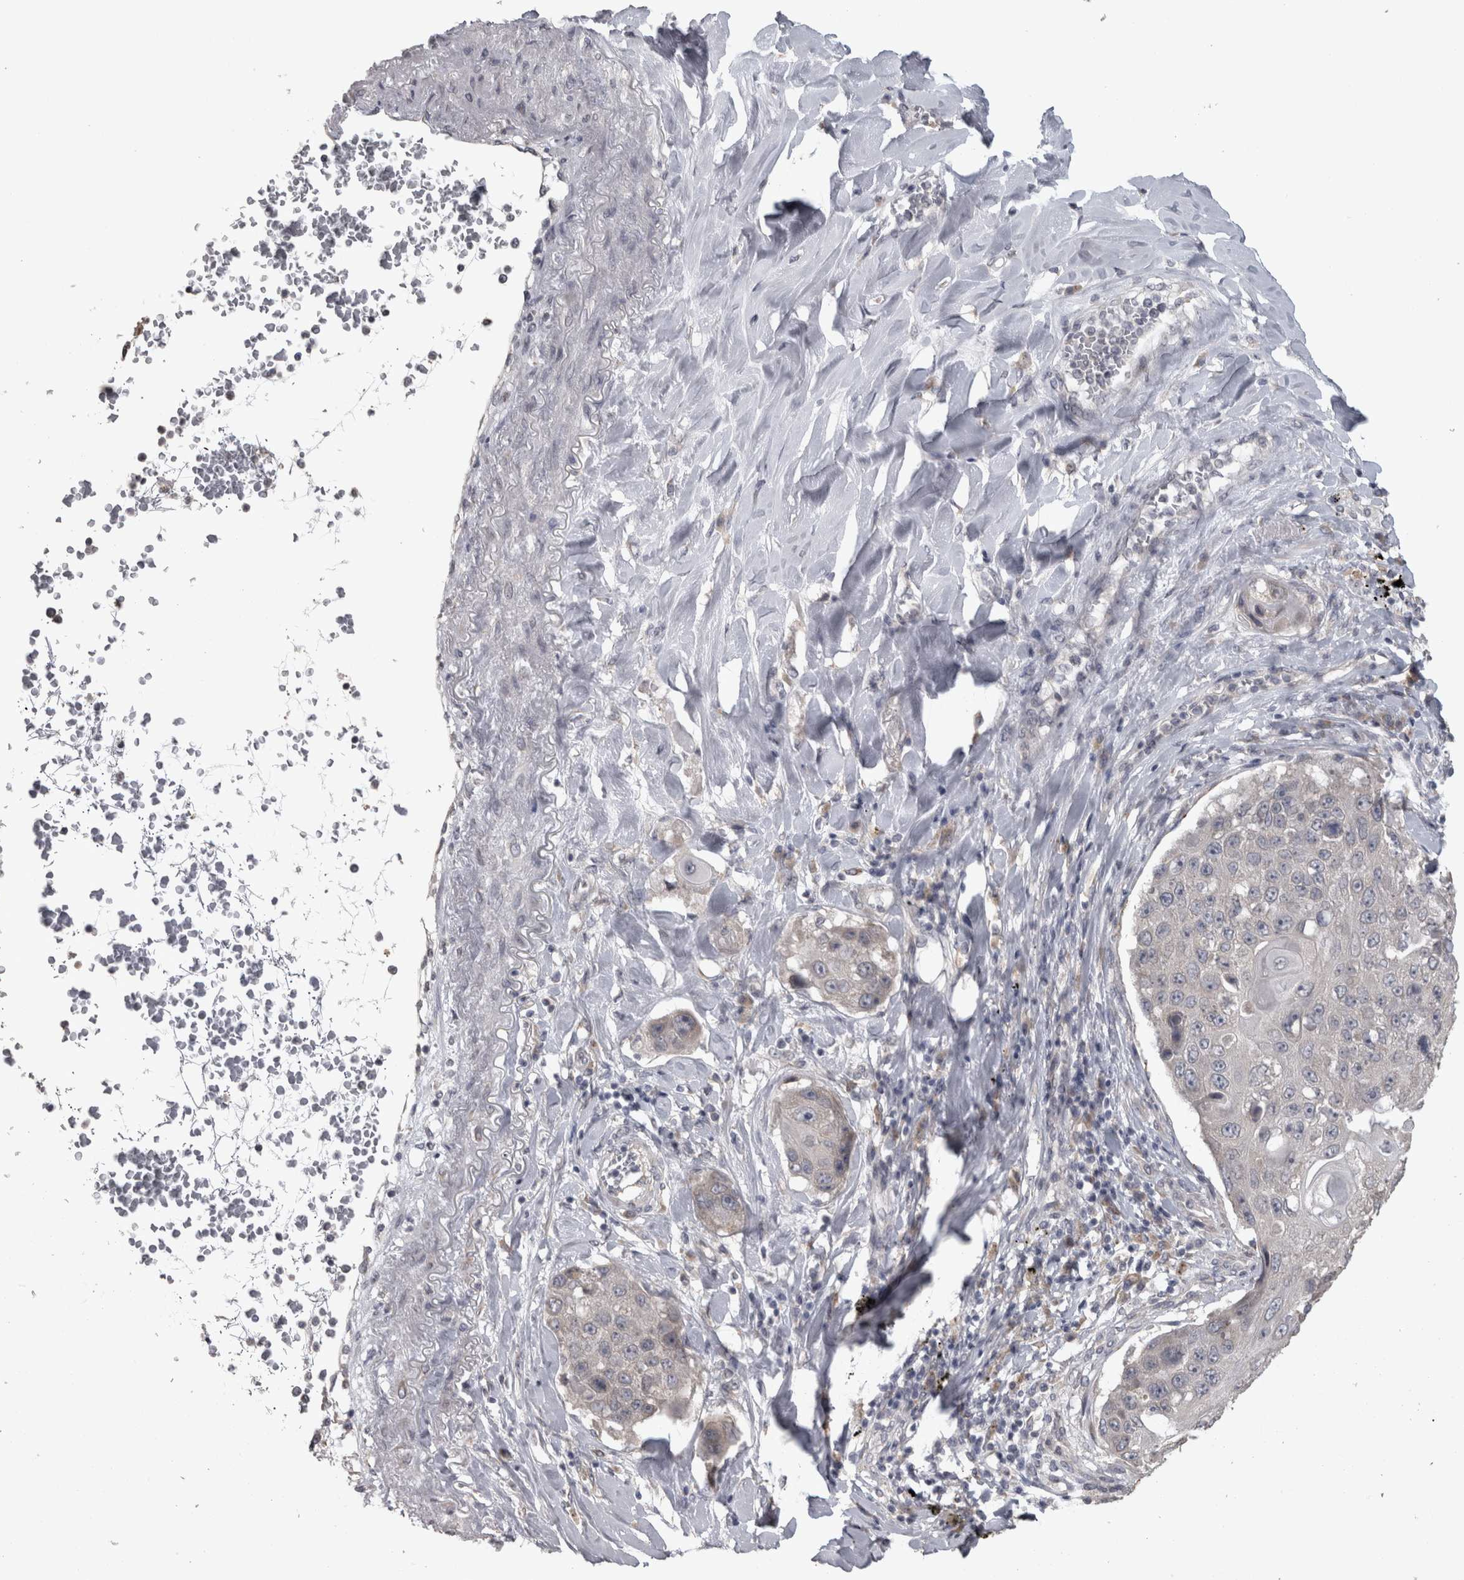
{"staining": {"intensity": "negative", "quantity": "none", "location": "none"}, "tissue": "lung cancer", "cell_type": "Tumor cells", "image_type": "cancer", "snomed": [{"axis": "morphology", "description": "Squamous cell carcinoma, NOS"}, {"axis": "topography", "description": "Lung"}], "caption": "Tumor cells show no significant protein positivity in squamous cell carcinoma (lung). (Stains: DAB (3,3'-diaminobenzidine) immunohistochemistry (IHC) with hematoxylin counter stain, Microscopy: brightfield microscopy at high magnification).", "gene": "RAB29", "patient": {"sex": "male", "age": 61}}